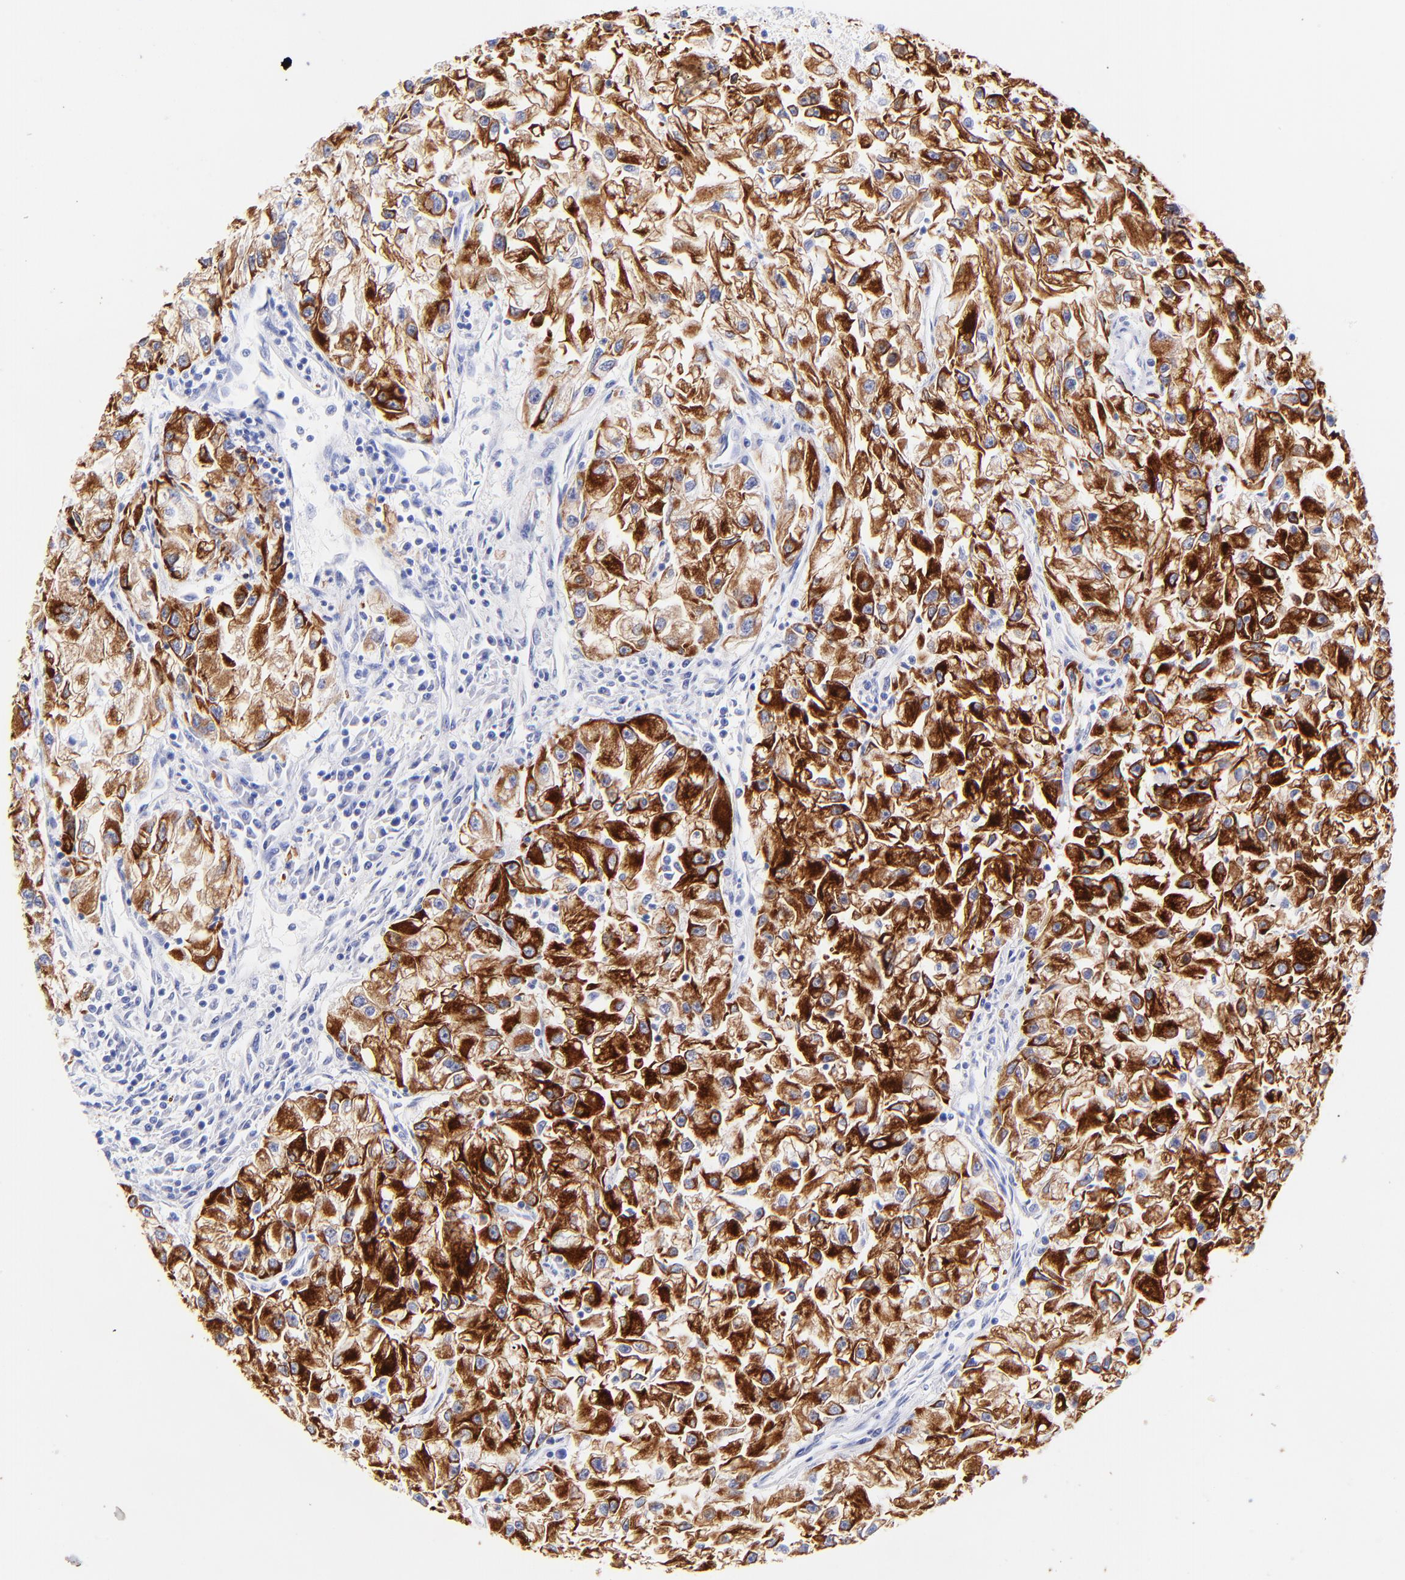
{"staining": {"intensity": "strong", "quantity": ">75%", "location": "cytoplasmic/membranous"}, "tissue": "renal cancer", "cell_type": "Tumor cells", "image_type": "cancer", "snomed": [{"axis": "morphology", "description": "Adenocarcinoma, NOS"}, {"axis": "topography", "description": "Kidney"}], "caption": "Renal adenocarcinoma stained with immunohistochemistry demonstrates strong cytoplasmic/membranous staining in about >75% of tumor cells. The staining is performed using DAB brown chromogen to label protein expression. The nuclei are counter-stained blue using hematoxylin.", "gene": "KRT19", "patient": {"sex": "male", "age": 59}}